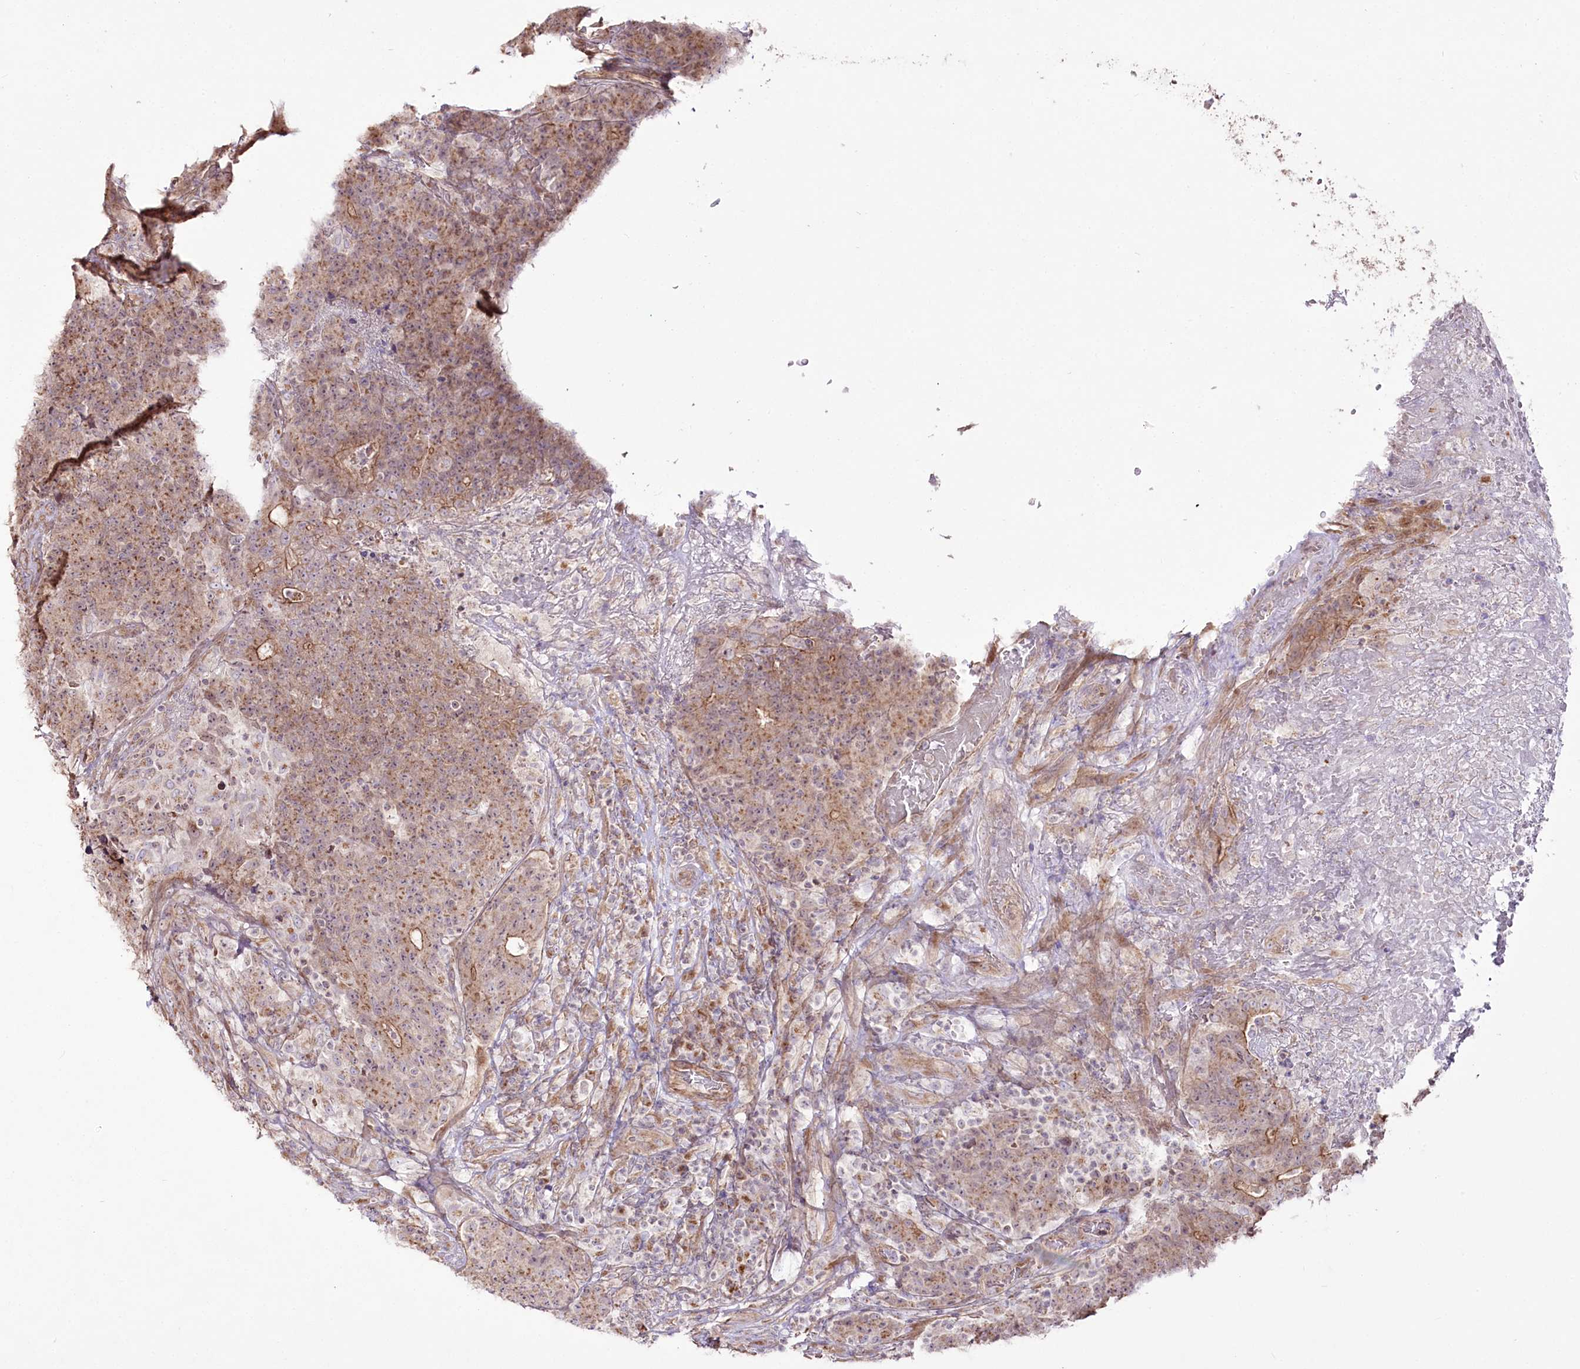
{"staining": {"intensity": "moderate", "quantity": "25%-75%", "location": "cytoplasmic/membranous"}, "tissue": "colorectal cancer", "cell_type": "Tumor cells", "image_type": "cancer", "snomed": [{"axis": "morphology", "description": "Adenocarcinoma, NOS"}, {"axis": "topography", "description": "Colon"}], "caption": "This photomicrograph reveals immunohistochemistry (IHC) staining of colorectal adenocarcinoma, with medium moderate cytoplasmic/membranous staining in approximately 25%-75% of tumor cells.", "gene": "REXO2", "patient": {"sex": "female", "age": 75}}